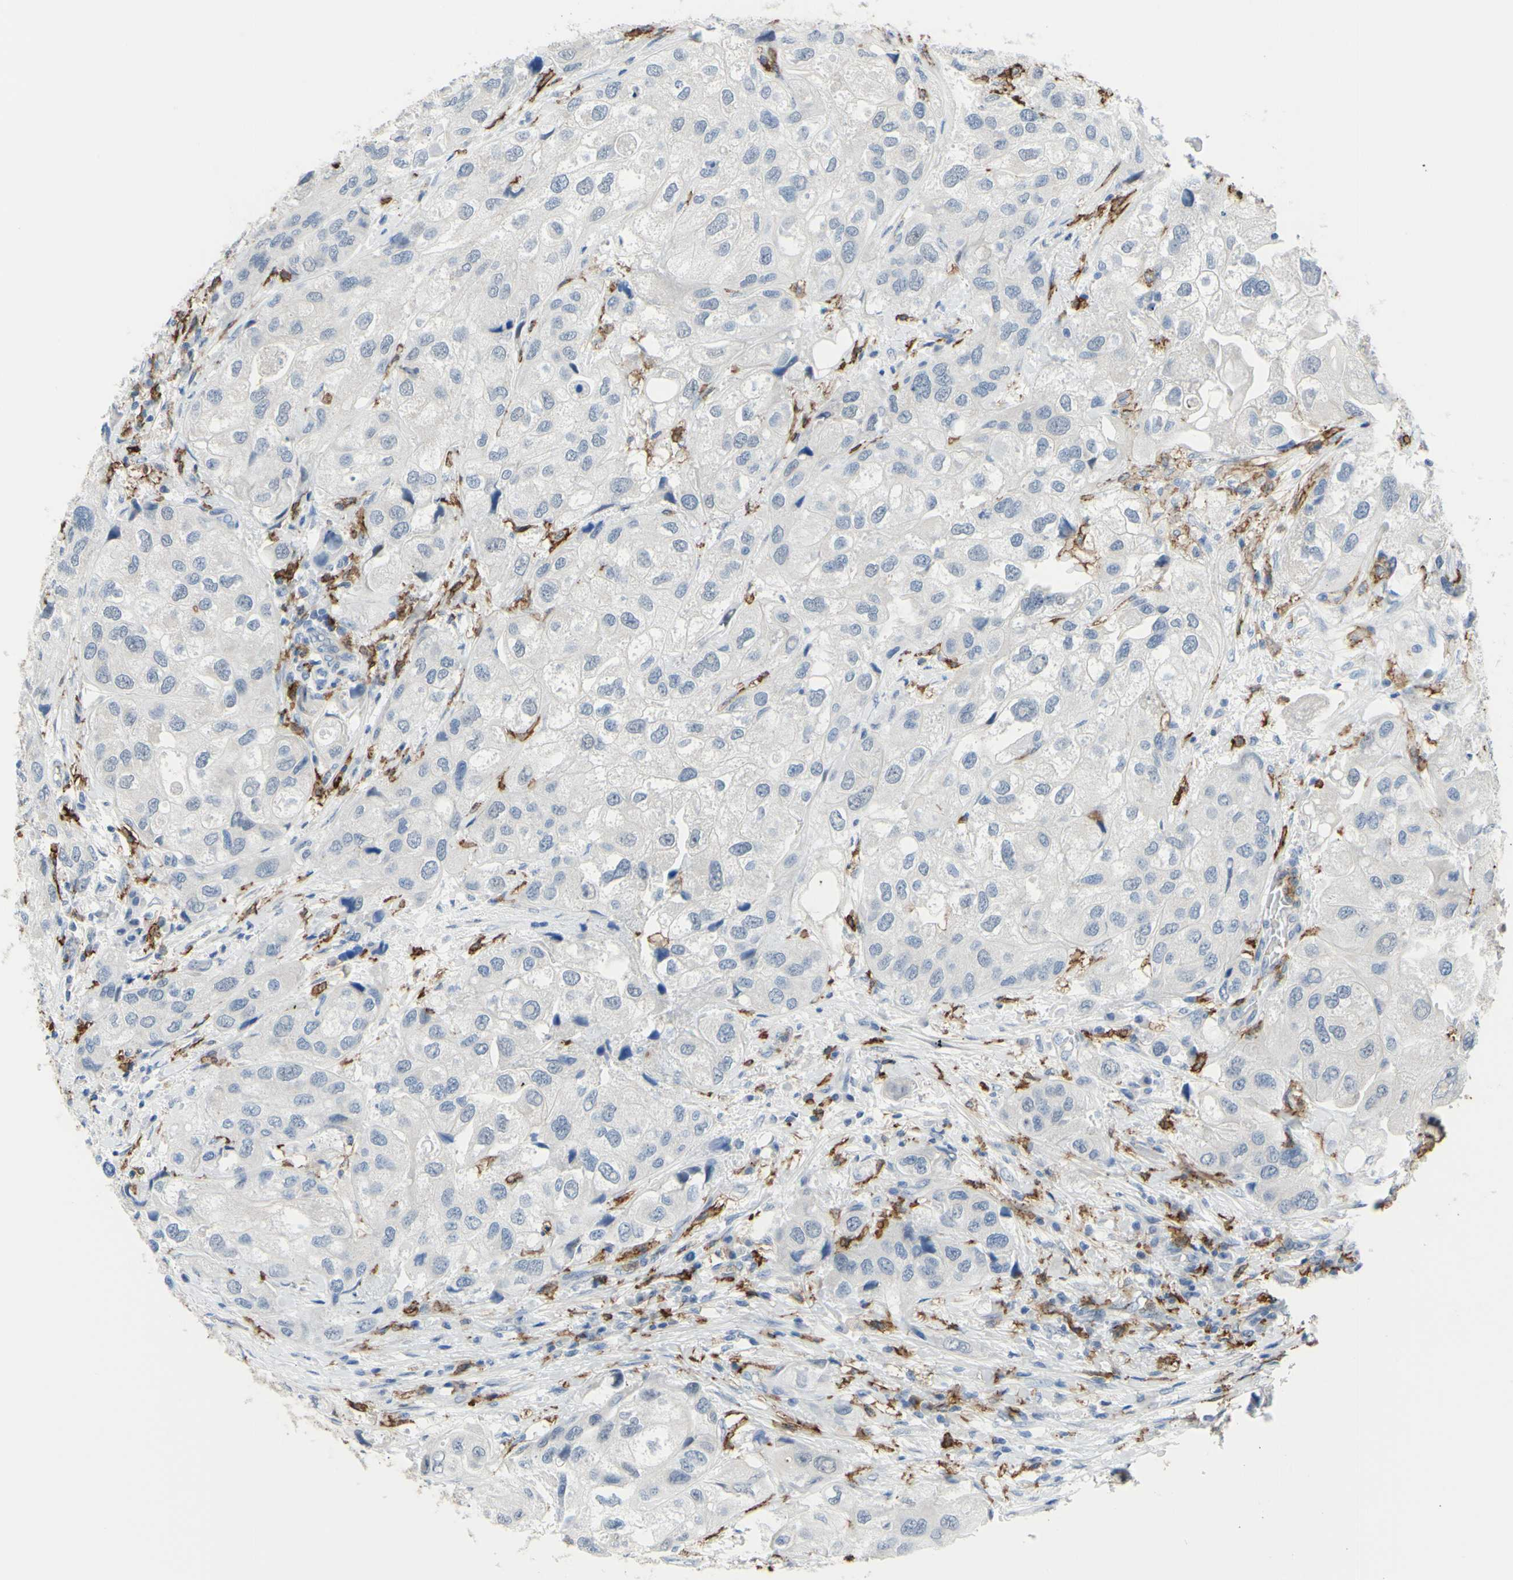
{"staining": {"intensity": "negative", "quantity": "none", "location": "none"}, "tissue": "urothelial cancer", "cell_type": "Tumor cells", "image_type": "cancer", "snomed": [{"axis": "morphology", "description": "Urothelial carcinoma, High grade"}, {"axis": "topography", "description": "Urinary bladder"}], "caption": "Urothelial carcinoma (high-grade) was stained to show a protein in brown. There is no significant staining in tumor cells. (Stains: DAB (3,3'-diaminobenzidine) immunohistochemistry with hematoxylin counter stain, Microscopy: brightfield microscopy at high magnification).", "gene": "FCGR2A", "patient": {"sex": "female", "age": 64}}